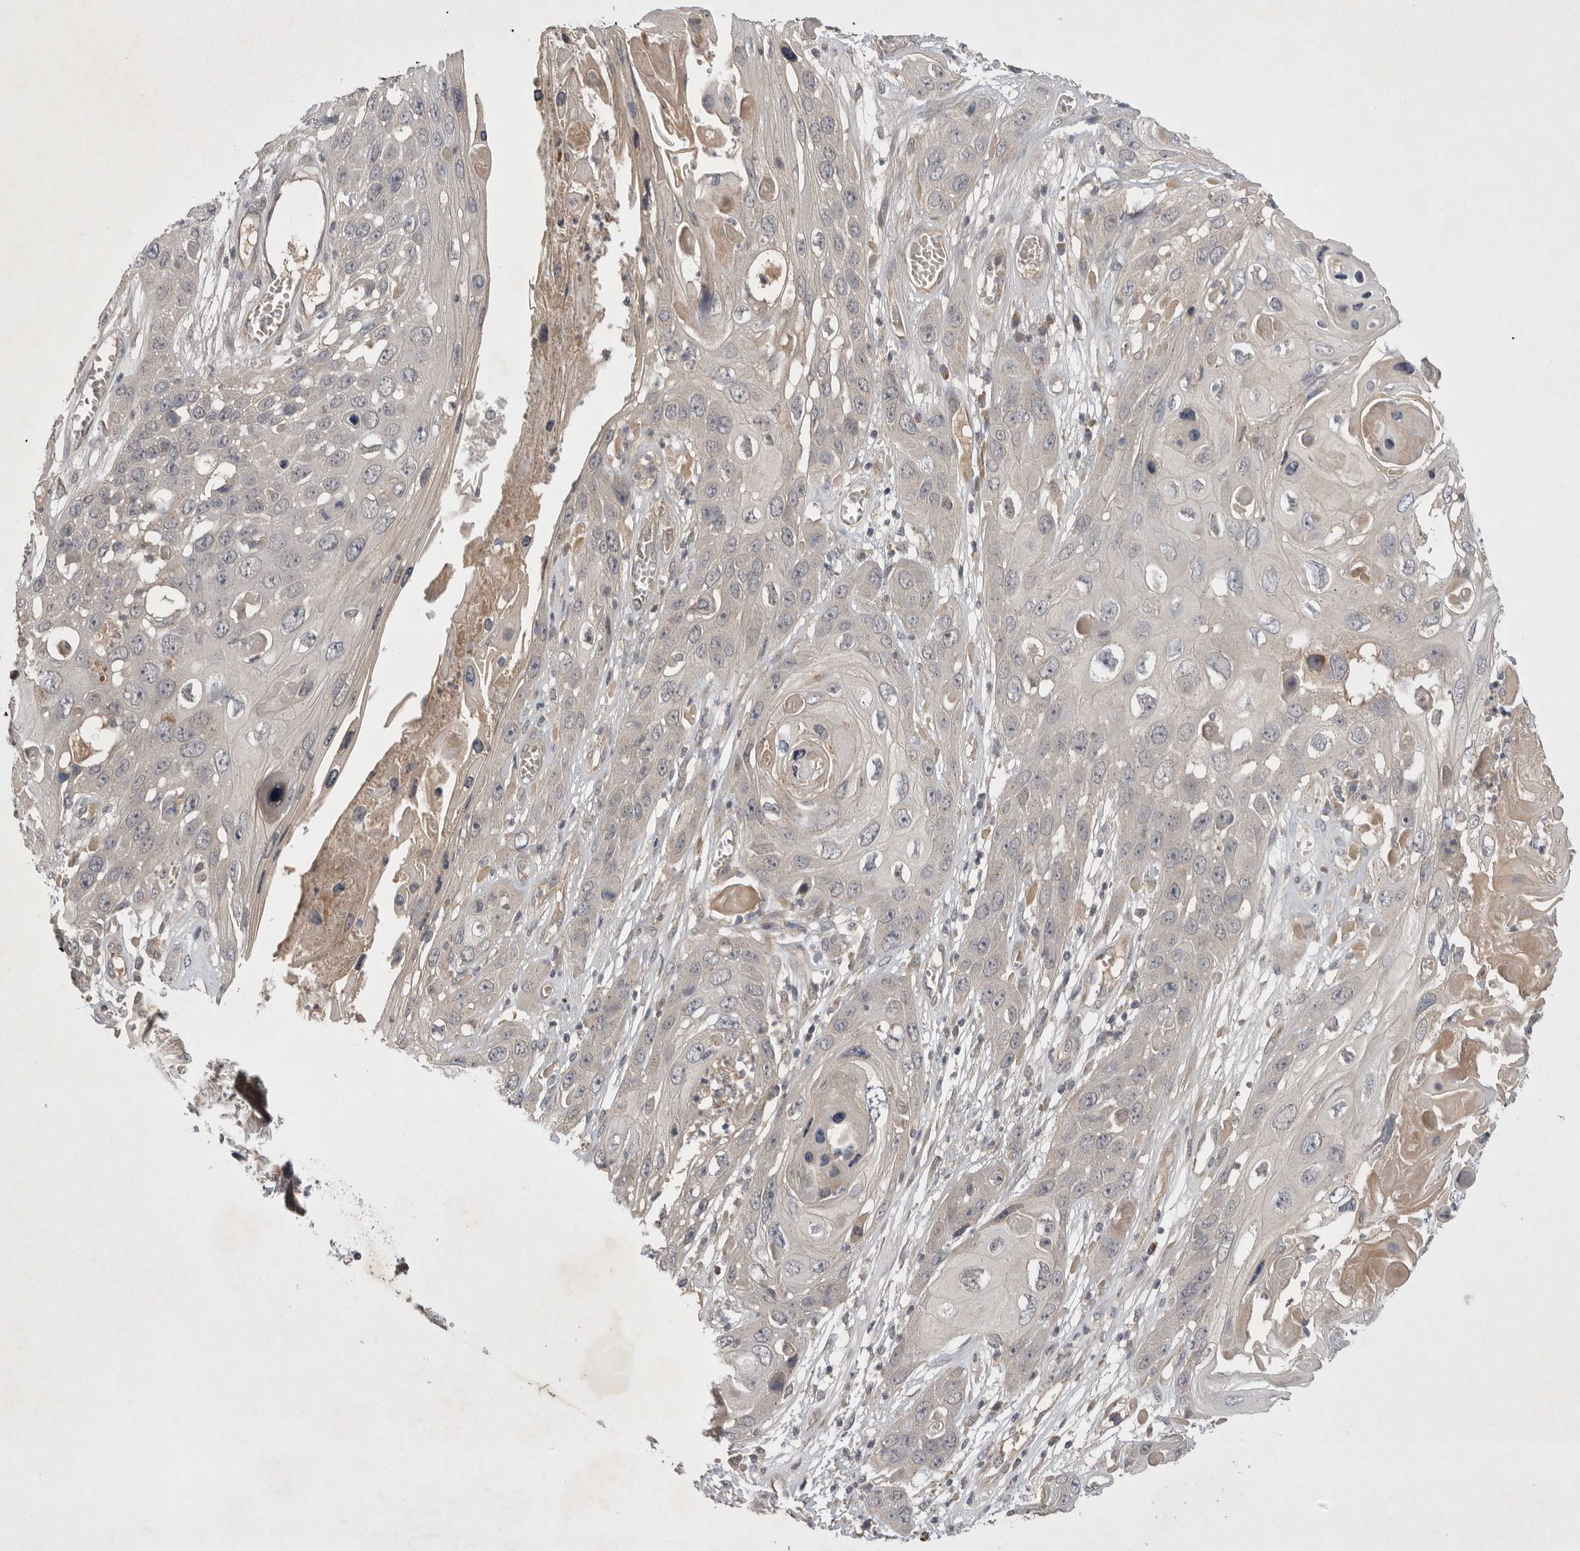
{"staining": {"intensity": "negative", "quantity": "none", "location": "none"}, "tissue": "skin cancer", "cell_type": "Tumor cells", "image_type": "cancer", "snomed": [{"axis": "morphology", "description": "Squamous cell carcinoma, NOS"}, {"axis": "topography", "description": "Skin"}], "caption": "Immunohistochemistry of skin cancer displays no staining in tumor cells. (DAB IHC visualized using brightfield microscopy, high magnification).", "gene": "NRCAM", "patient": {"sex": "male", "age": 55}}